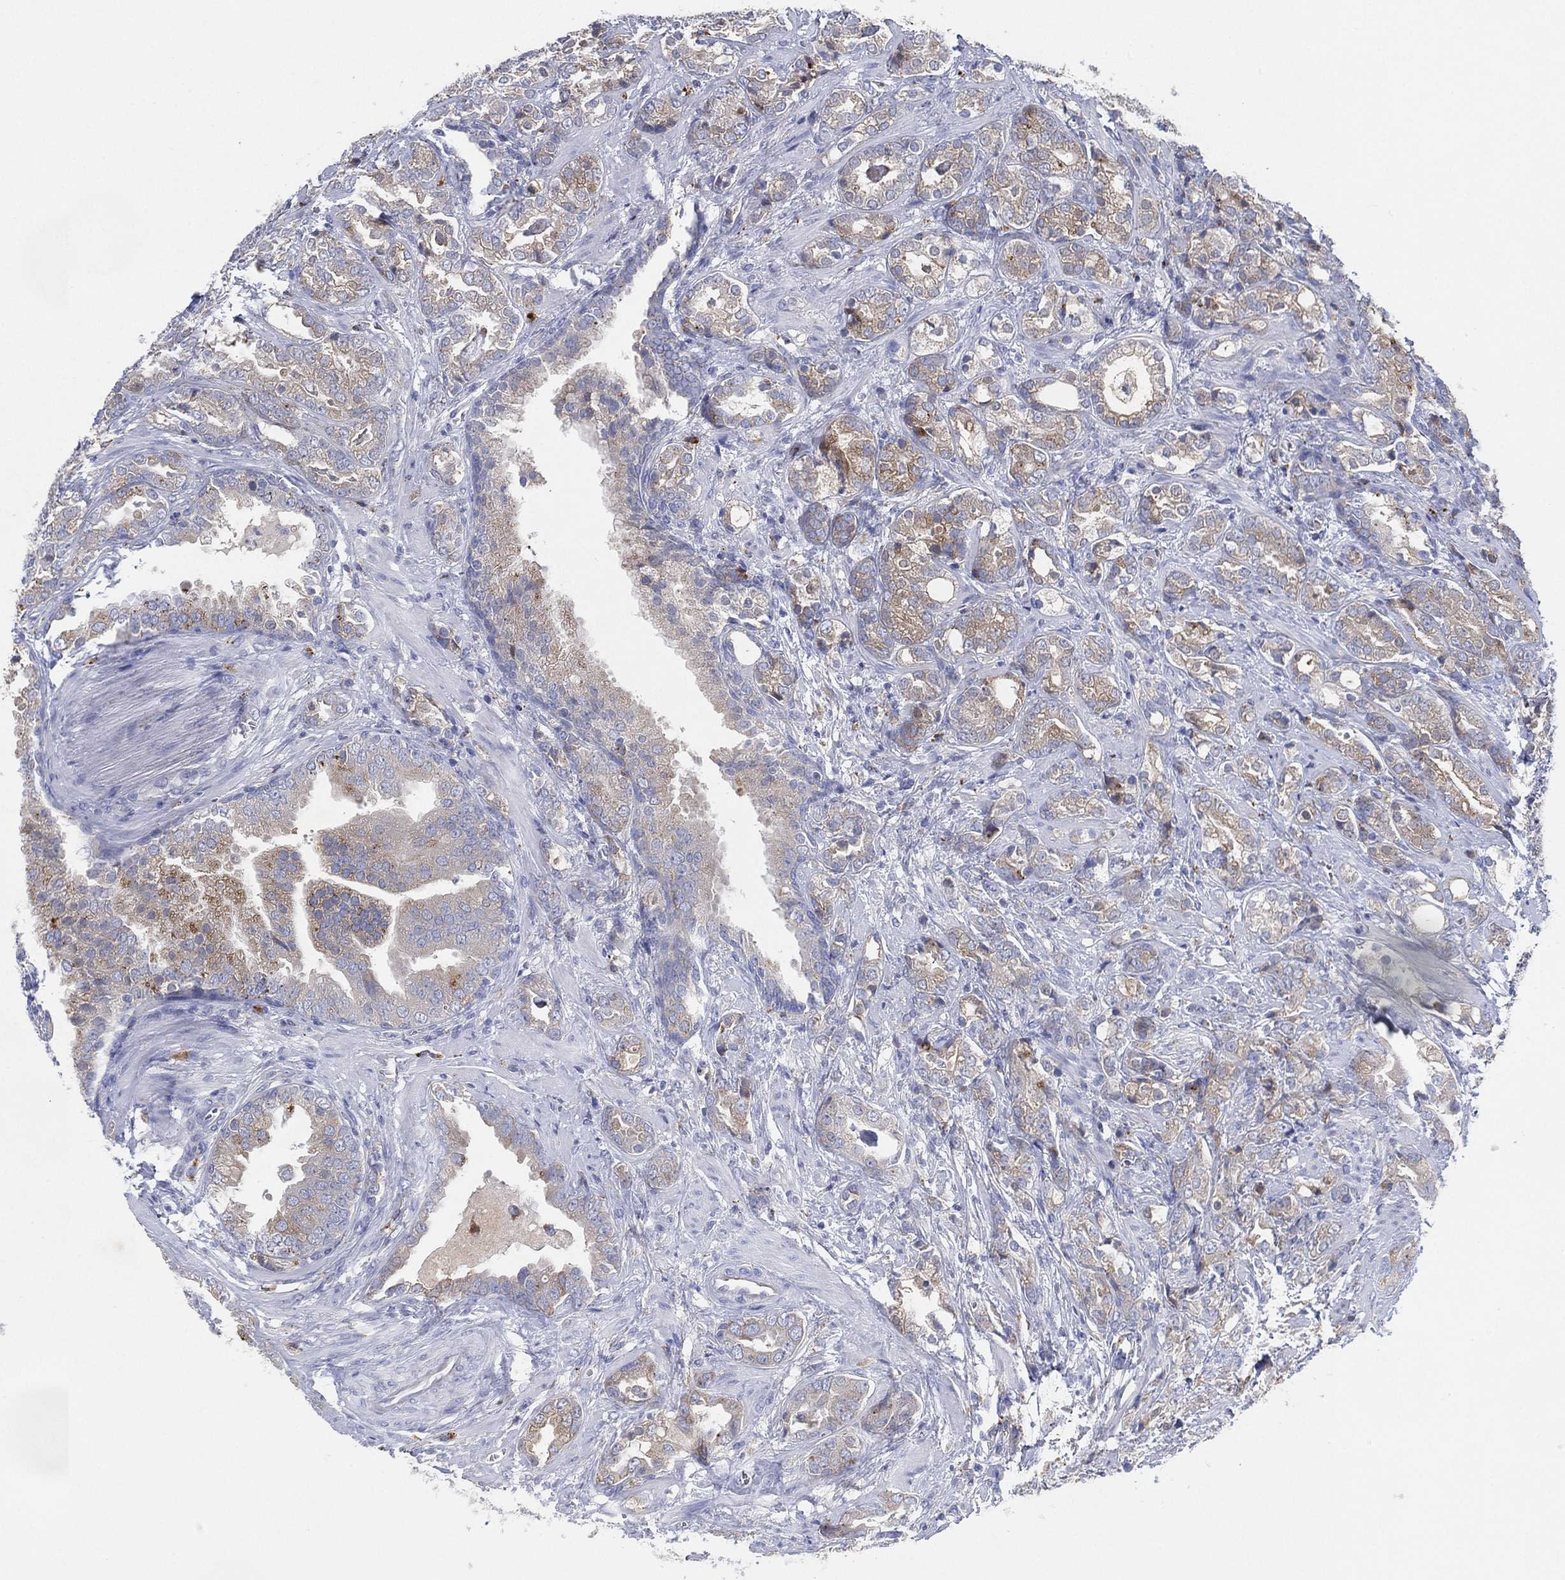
{"staining": {"intensity": "weak", "quantity": "25%-75%", "location": "cytoplasmic/membranous"}, "tissue": "prostate cancer", "cell_type": "Tumor cells", "image_type": "cancer", "snomed": [{"axis": "morphology", "description": "Adenocarcinoma, NOS"}, {"axis": "topography", "description": "Prostate"}], "caption": "Tumor cells exhibit low levels of weak cytoplasmic/membranous expression in about 25%-75% of cells in adenocarcinoma (prostate).", "gene": "GALNS", "patient": {"sex": "male", "age": 57}}